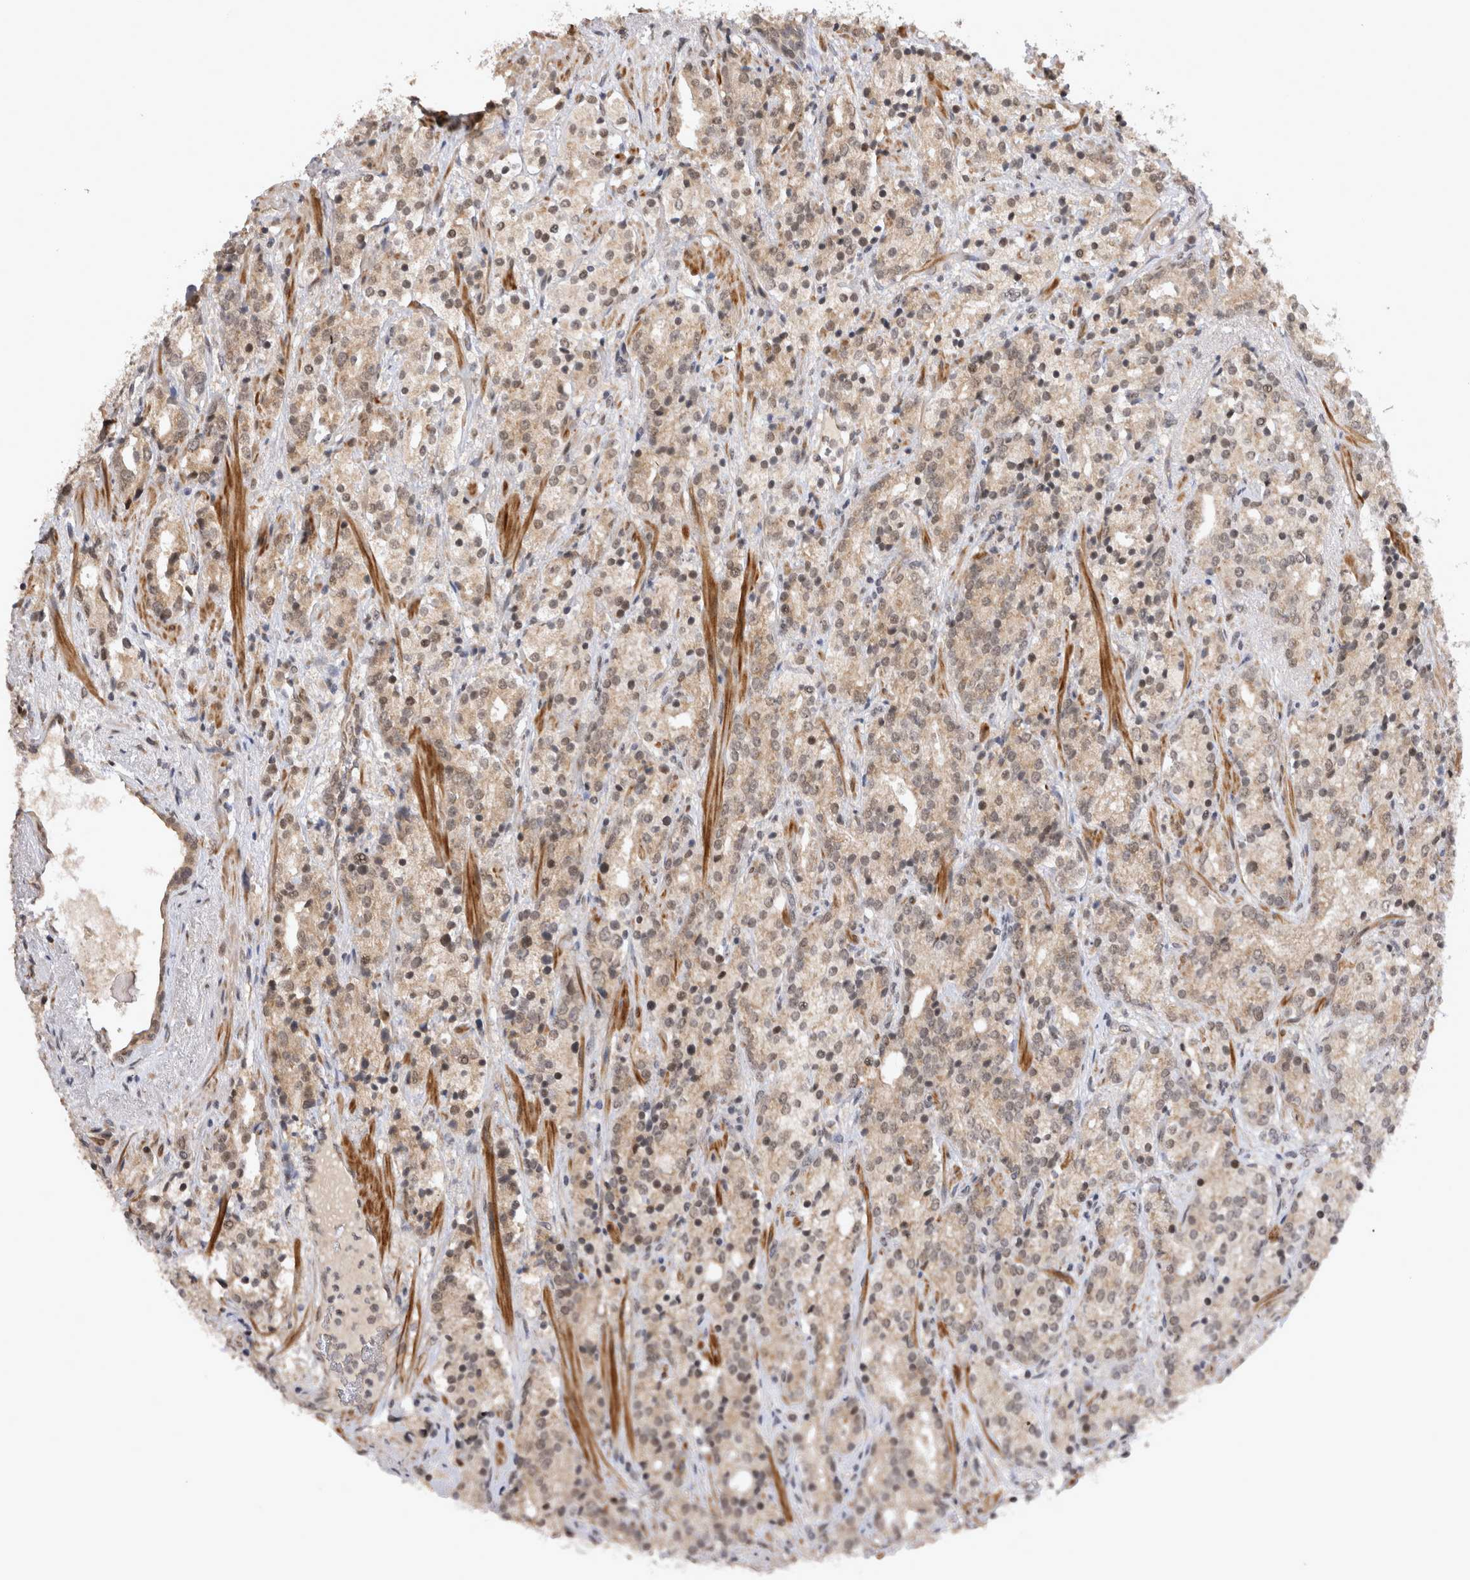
{"staining": {"intensity": "weak", "quantity": ">75%", "location": "cytoplasmic/membranous,nuclear"}, "tissue": "prostate cancer", "cell_type": "Tumor cells", "image_type": "cancer", "snomed": [{"axis": "morphology", "description": "Adenocarcinoma, High grade"}, {"axis": "topography", "description": "Prostate"}], "caption": "Prostate adenocarcinoma (high-grade) stained for a protein (brown) demonstrates weak cytoplasmic/membranous and nuclear positive expression in approximately >75% of tumor cells.", "gene": "TMEM65", "patient": {"sex": "male", "age": 71}}